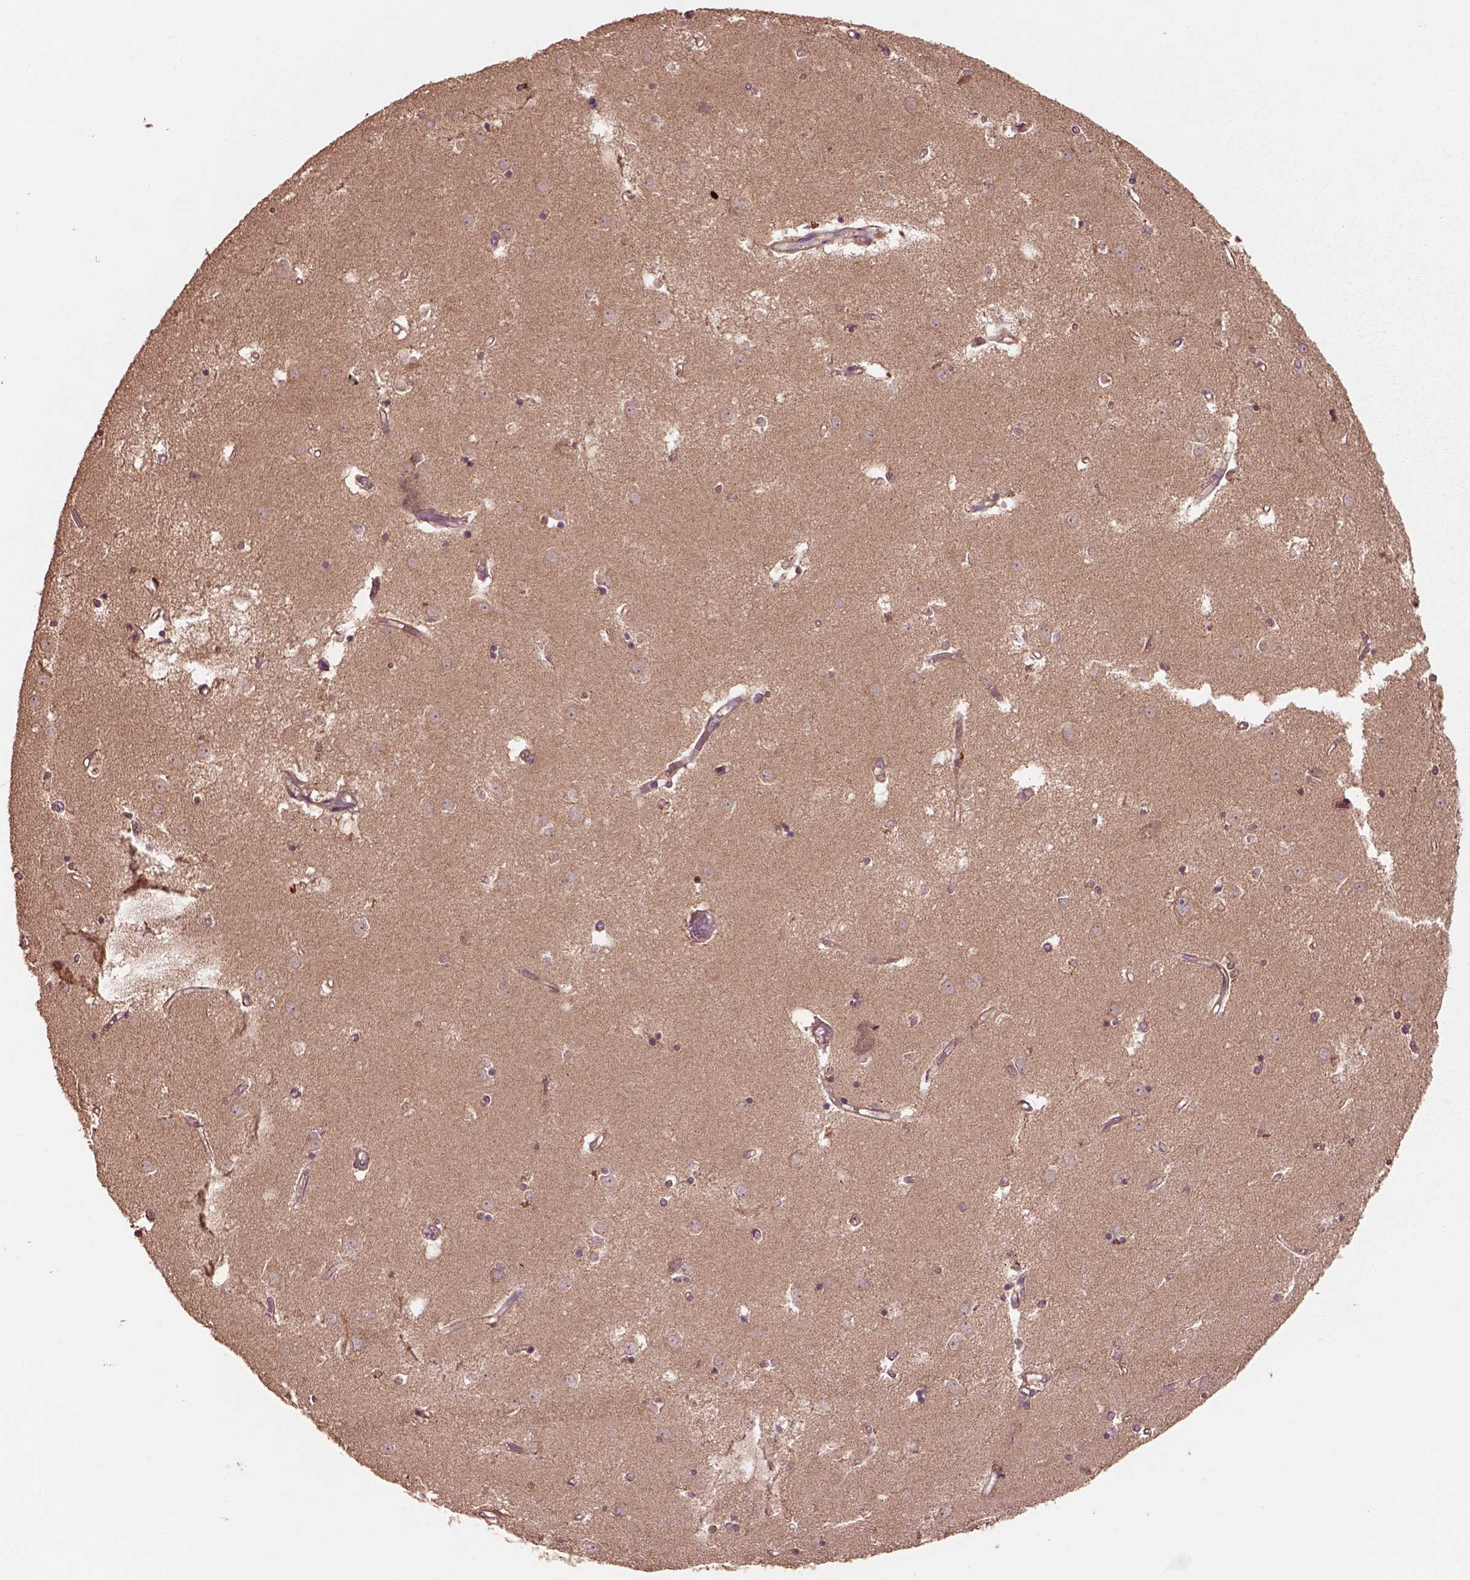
{"staining": {"intensity": "negative", "quantity": "none", "location": "none"}, "tissue": "caudate", "cell_type": "Glial cells", "image_type": "normal", "snomed": [{"axis": "morphology", "description": "Normal tissue, NOS"}, {"axis": "topography", "description": "Lateral ventricle wall"}], "caption": "High power microscopy histopathology image of an immunohistochemistry (IHC) image of benign caudate, revealing no significant positivity in glial cells.", "gene": "TRADD", "patient": {"sex": "male", "age": 54}}